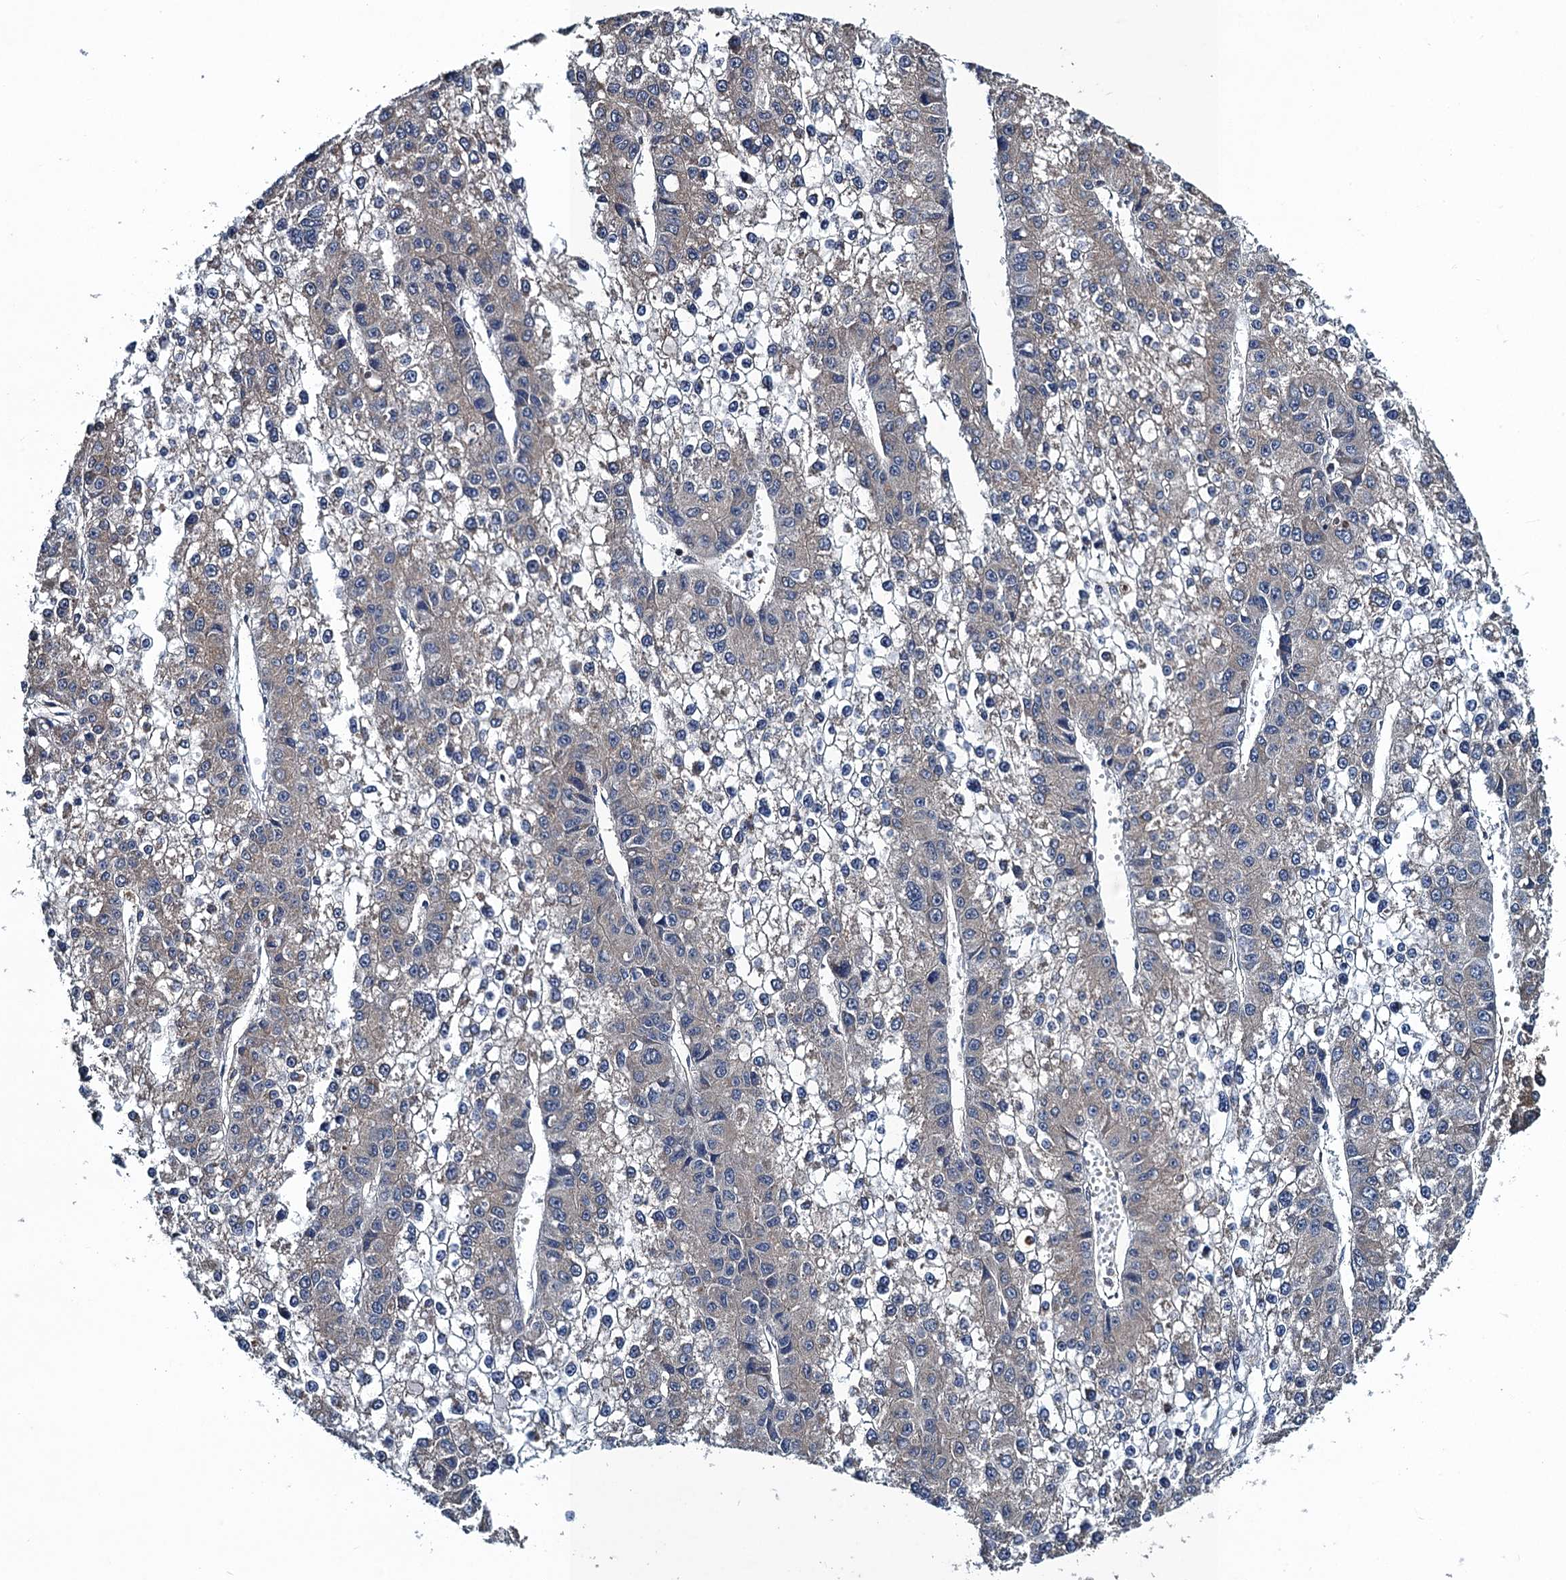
{"staining": {"intensity": "negative", "quantity": "none", "location": "none"}, "tissue": "liver cancer", "cell_type": "Tumor cells", "image_type": "cancer", "snomed": [{"axis": "morphology", "description": "Carcinoma, Hepatocellular, NOS"}, {"axis": "topography", "description": "Liver"}], "caption": "Human liver cancer stained for a protein using immunohistochemistry reveals no positivity in tumor cells.", "gene": "SNAP29", "patient": {"sex": "female", "age": 73}}